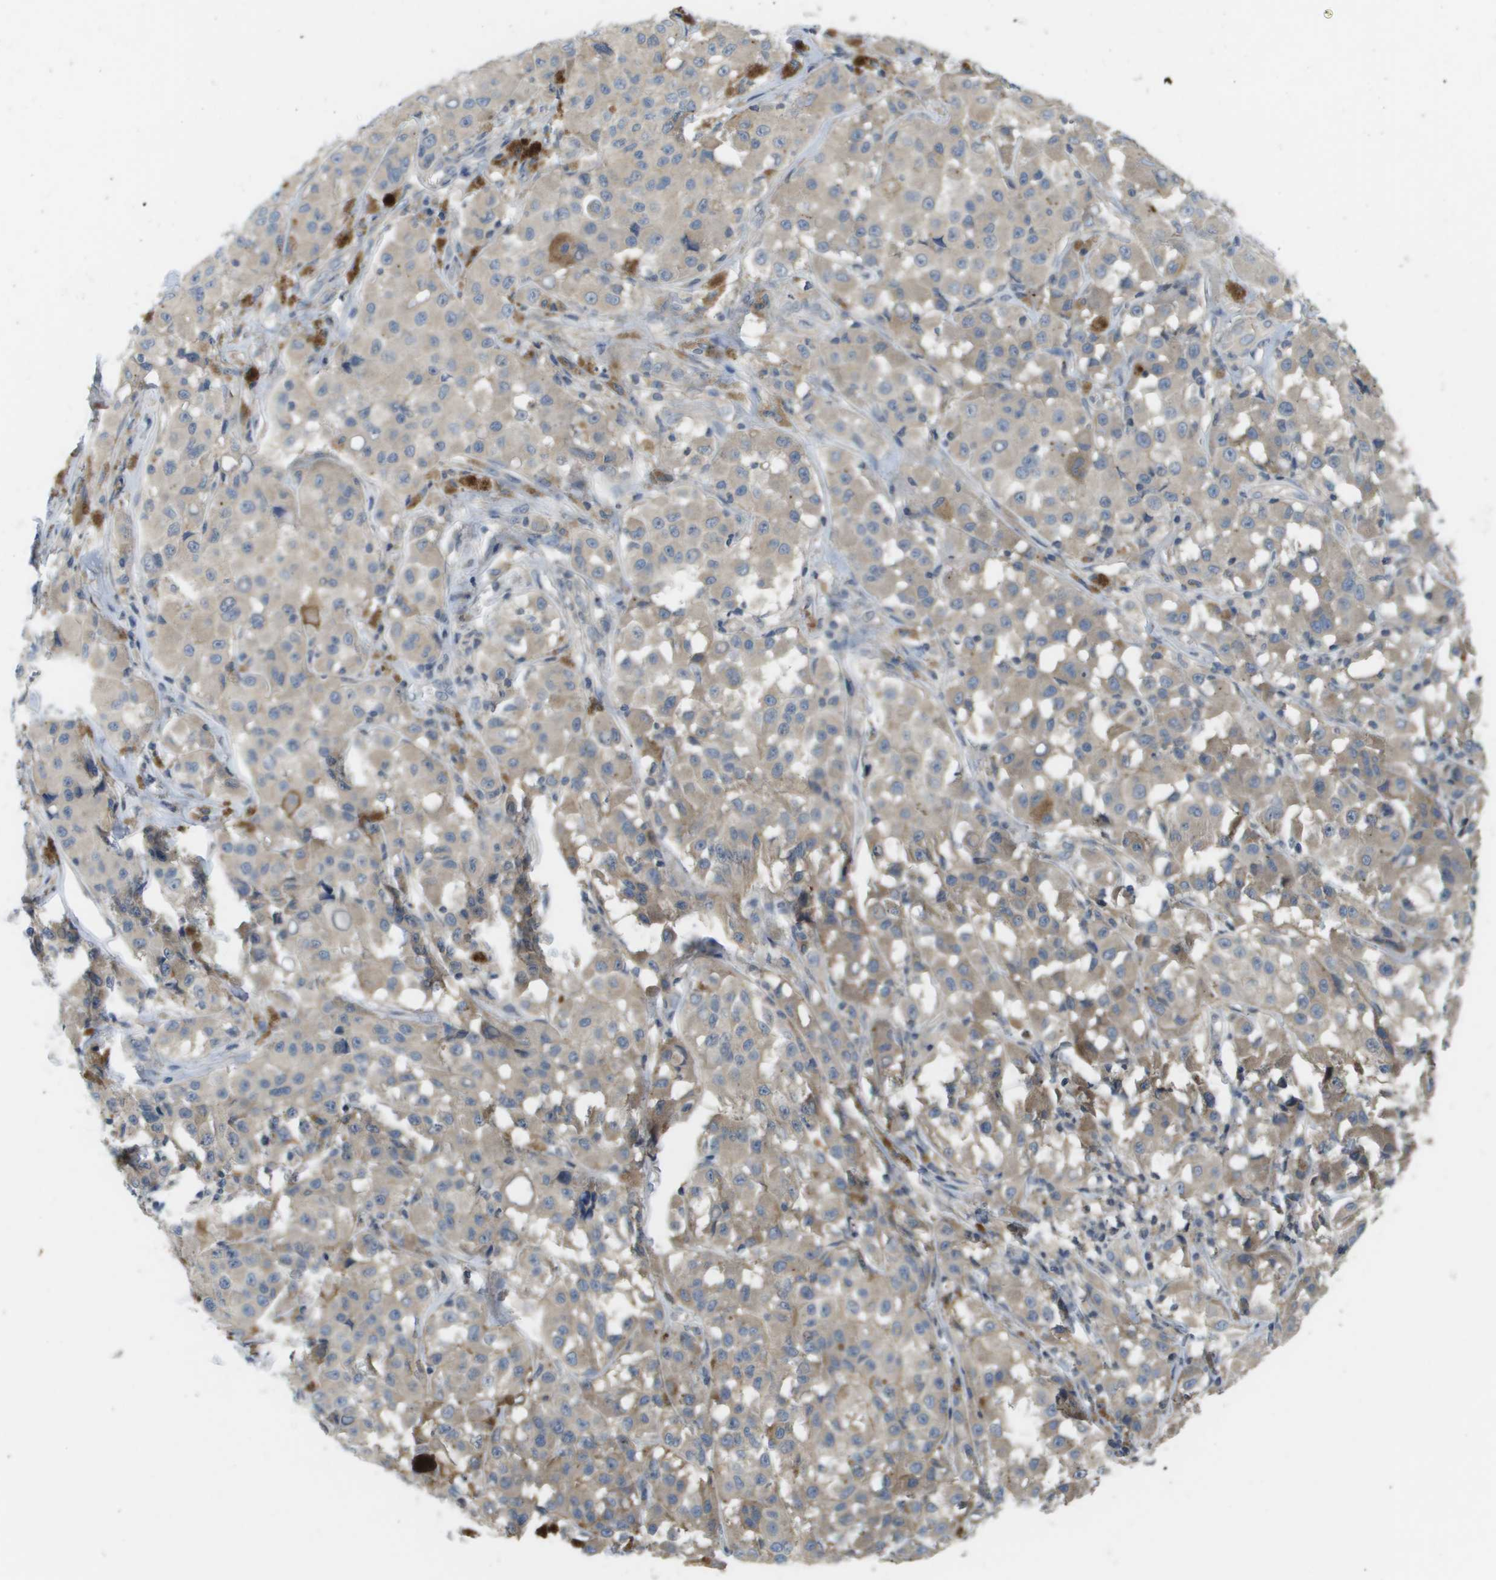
{"staining": {"intensity": "weak", "quantity": "25%-75%", "location": "cytoplasmic/membranous"}, "tissue": "melanoma", "cell_type": "Tumor cells", "image_type": "cancer", "snomed": [{"axis": "morphology", "description": "Malignant melanoma, NOS"}, {"axis": "topography", "description": "Skin"}], "caption": "A low amount of weak cytoplasmic/membranous staining is present in approximately 25%-75% of tumor cells in malignant melanoma tissue.", "gene": "KRT23", "patient": {"sex": "male", "age": 84}}